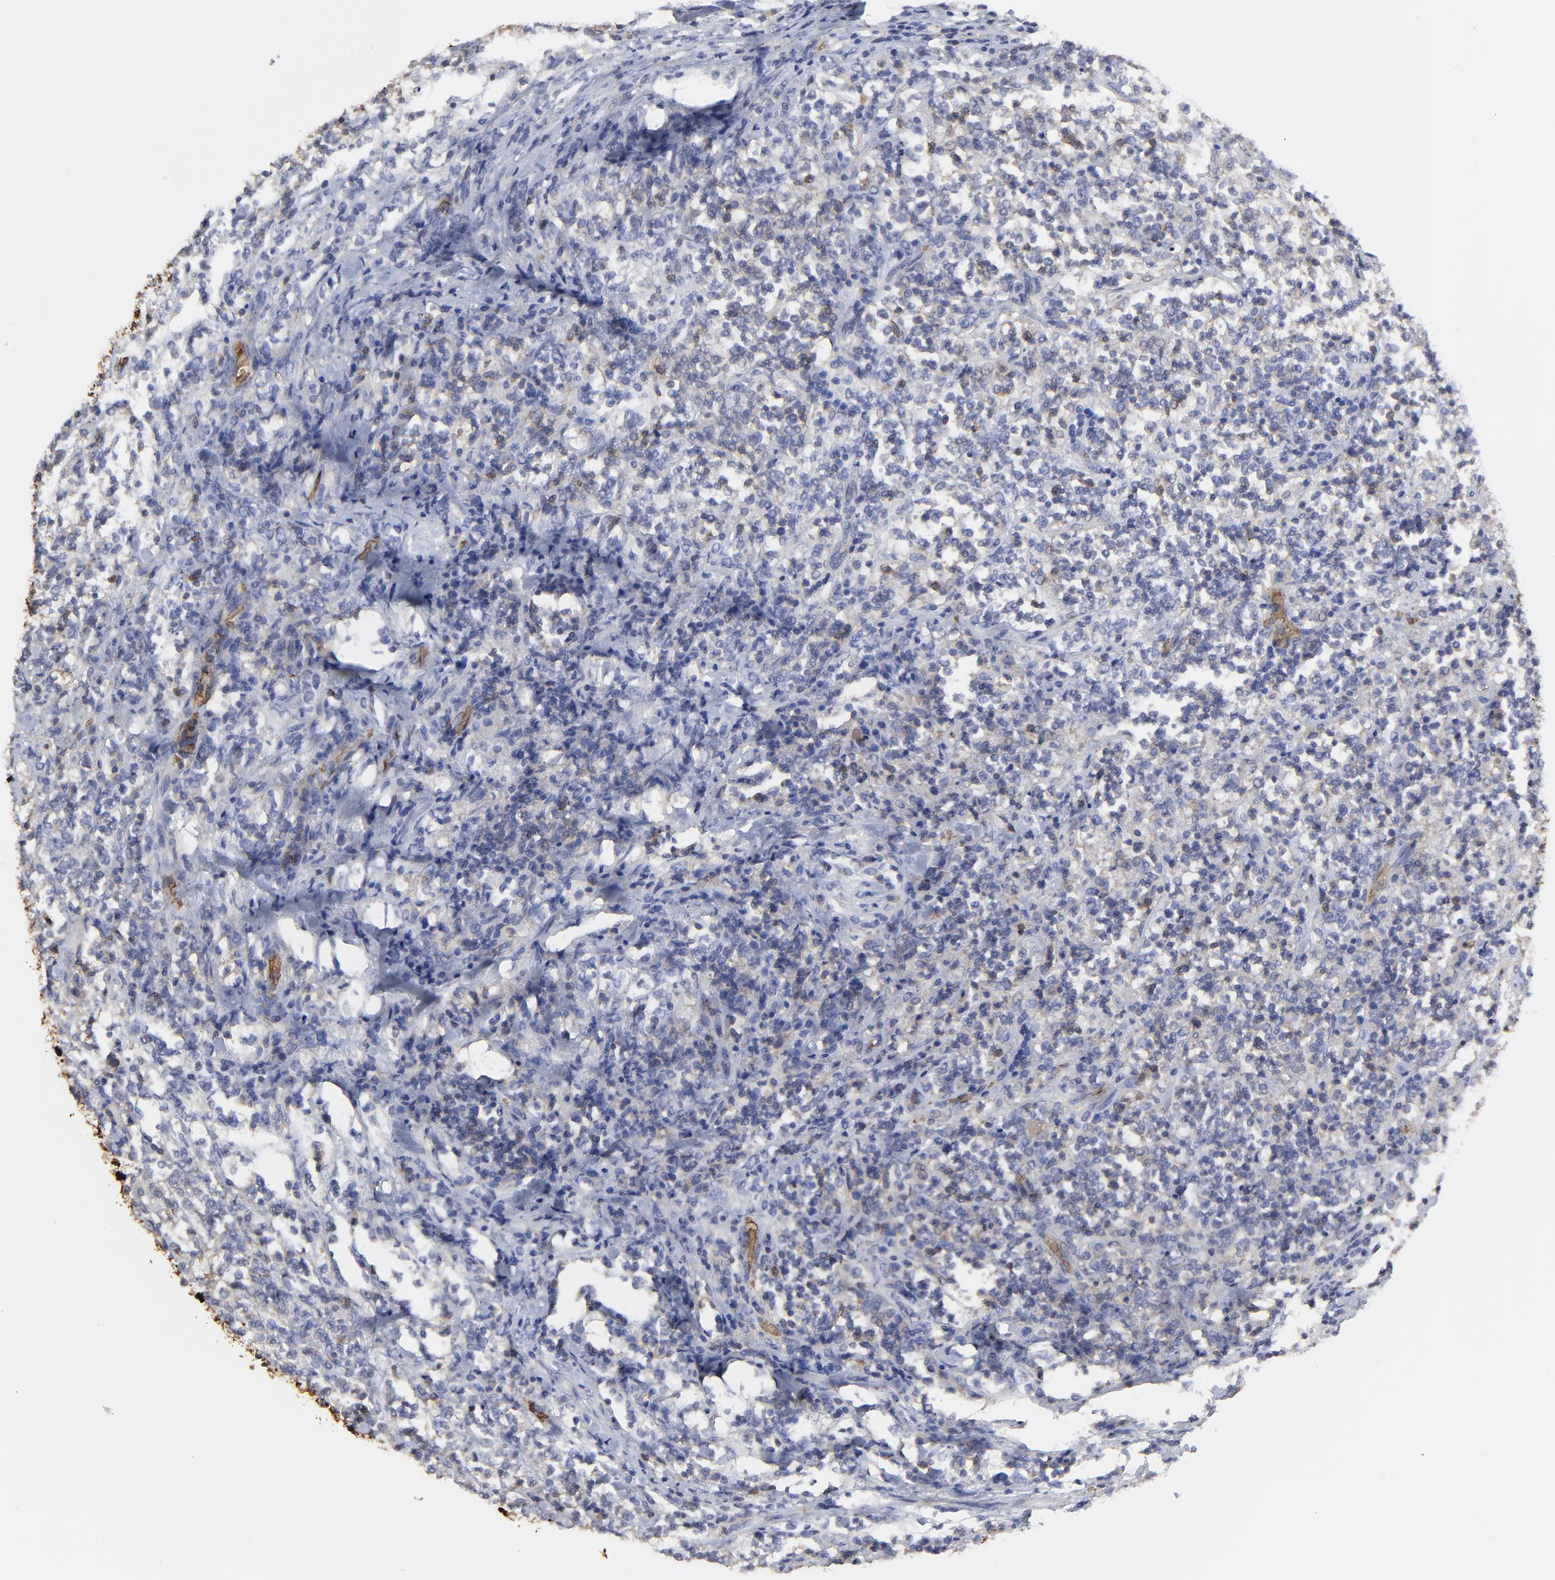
{"staining": {"intensity": "weak", "quantity": "<25%", "location": "cytoplasmic/membranous"}, "tissue": "lymphoma", "cell_type": "Tumor cells", "image_type": "cancer", "snomed": [{"axis": "morphology", "description": "Malignant lymphoma, non-Hodgkin's type, High grade"}, {"axis": "topography", "description": "Soft tissue"}], "caption": "Malignant lymphoma, non-Hodgkin's type (high-grade) was stained to show a protein in brown. There is no significant expression in tumor cells.", "gene": "PAG1", "patient": {"sex": "male", "age": 18}}